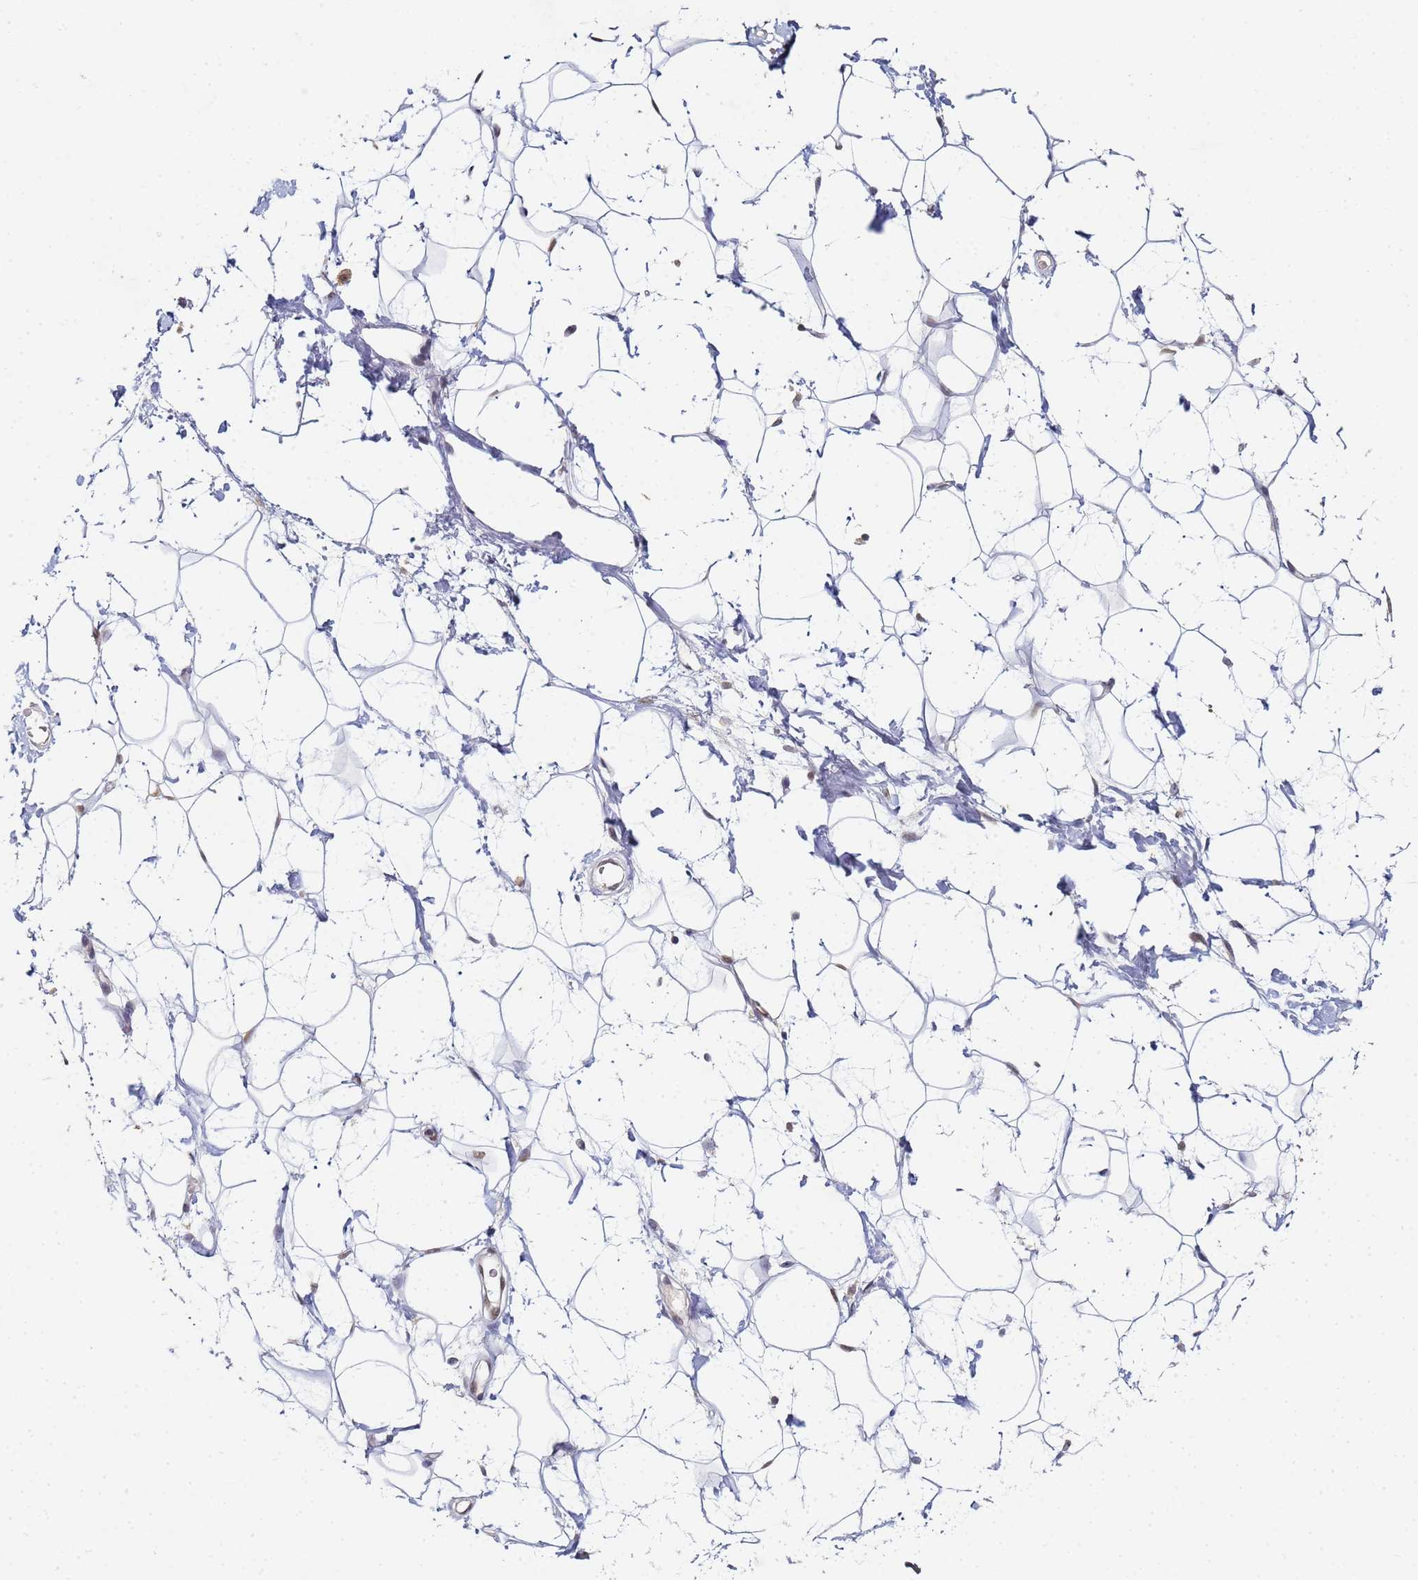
{"staining": {"intensity": "moderate", "quantity": ">75%", "location": "nuclear"}, "tissue": "adipose tissue", "cell_type": "Adipocytes", "image_type": "normal", "snomed": [{"axis": "morphology", "description": "Normal tissue, NOS"}, {"axis": "topography", "description": "Breast"}], "caption": "The micrograph shows a brown stain indicating the presence of a protein in the nuclear of adipocytes in adipose tissue.", "gene": "HMCES", "patient": {"sex": "female", "age": 26}}